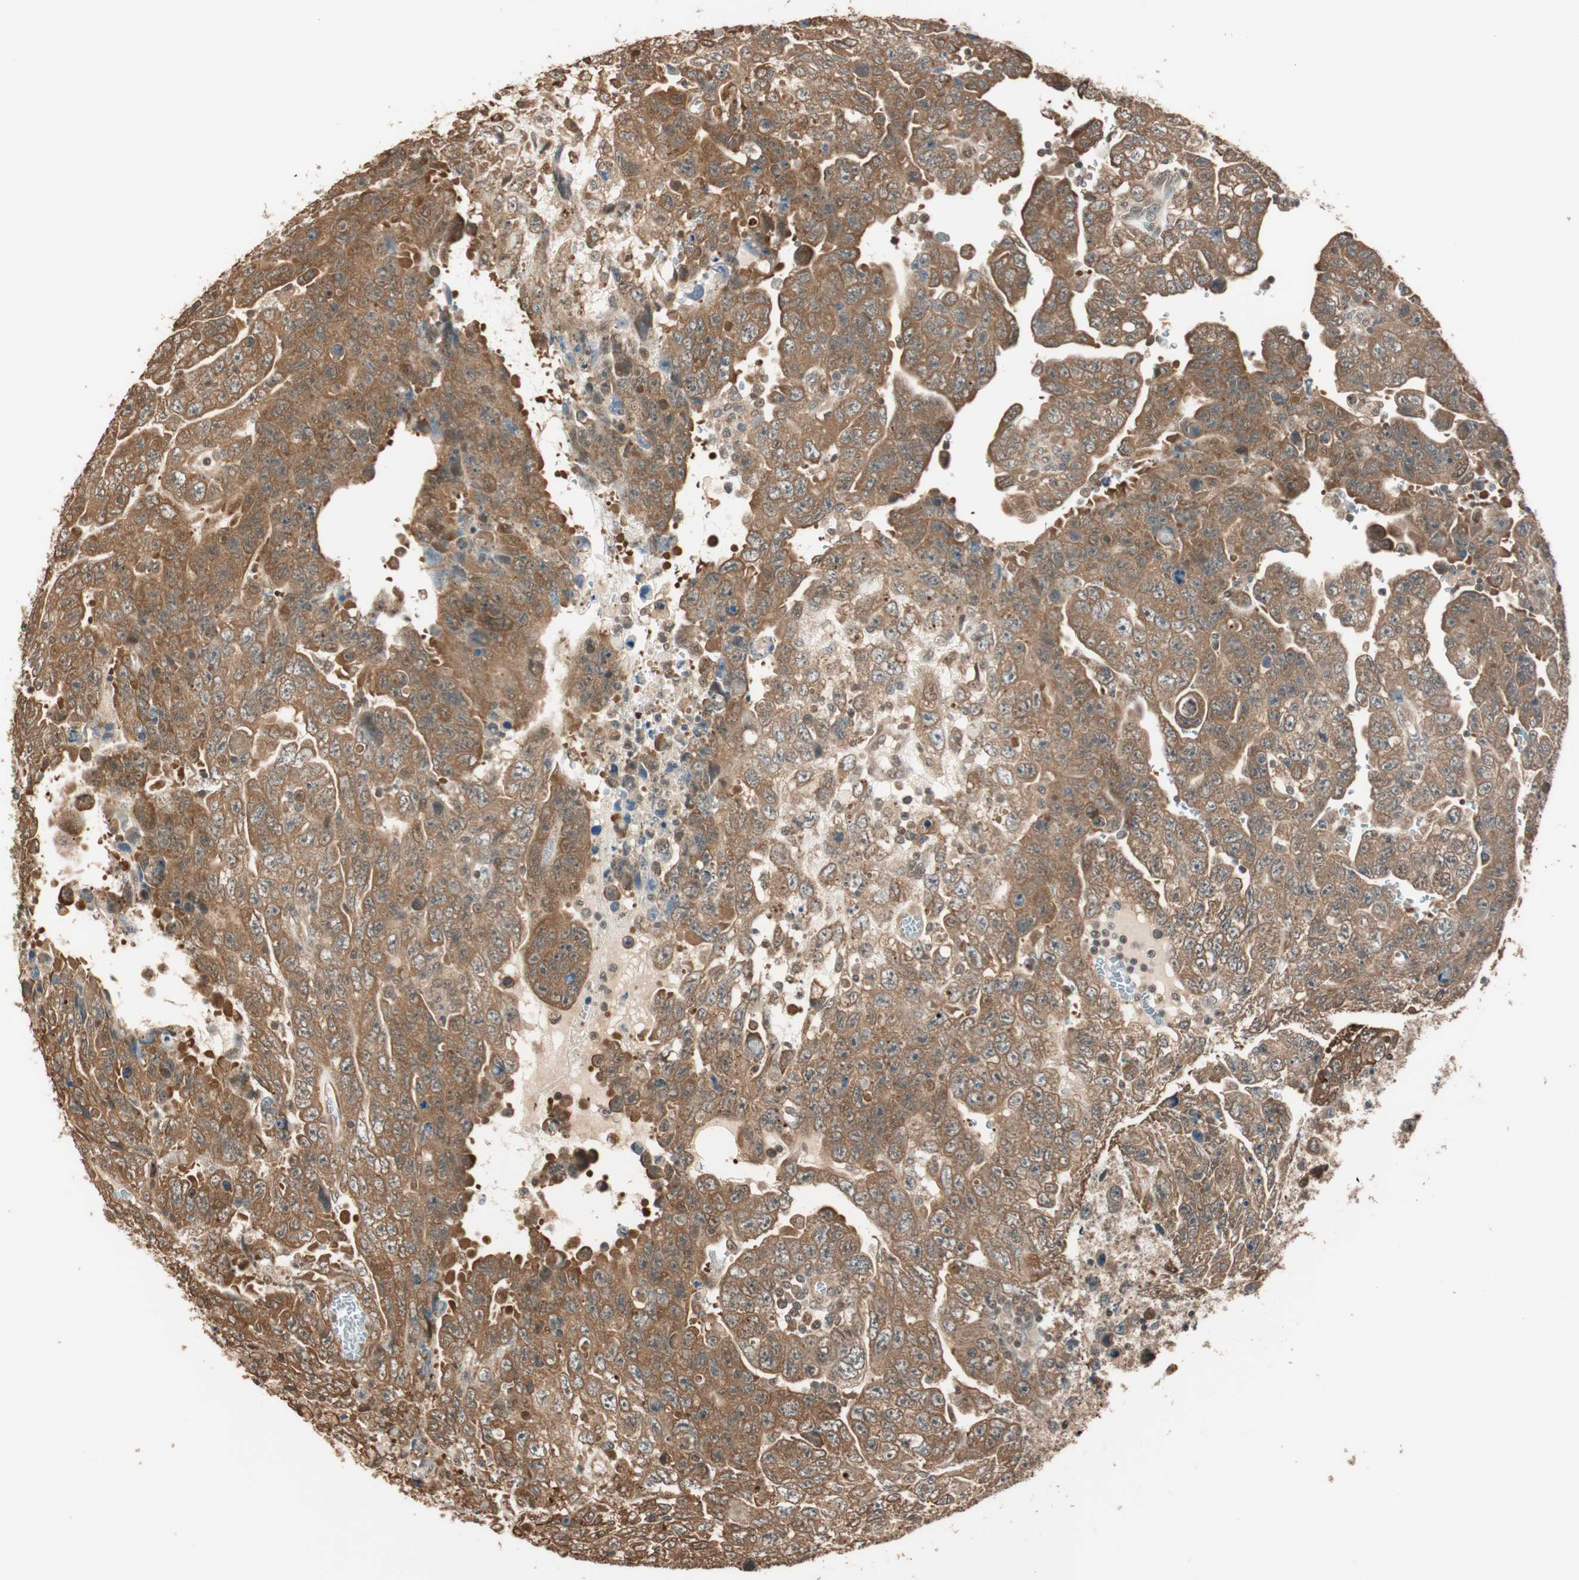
{"staining": {"intensity": "moderate", "quantity": ">75%", "location": "cytoplasmic/membranous"}, "tissue": "testis cancer", "cell_type": "Tumor cells", "image_type": "cancer", "snomed": [{"axis": "morphology", "description": "Carcinoma, Embryonal, NOS"}, {"axis": "topography", "description": "Testis"}], "caption": "Protein positivity by IHC exhibits moderate cytoplasmic/membranous staining in approximately >75% of tumor cells in testis embryonal carcinoma.", "gene": "ZNF443", "patient": {"sex": "male", "age": 28}}